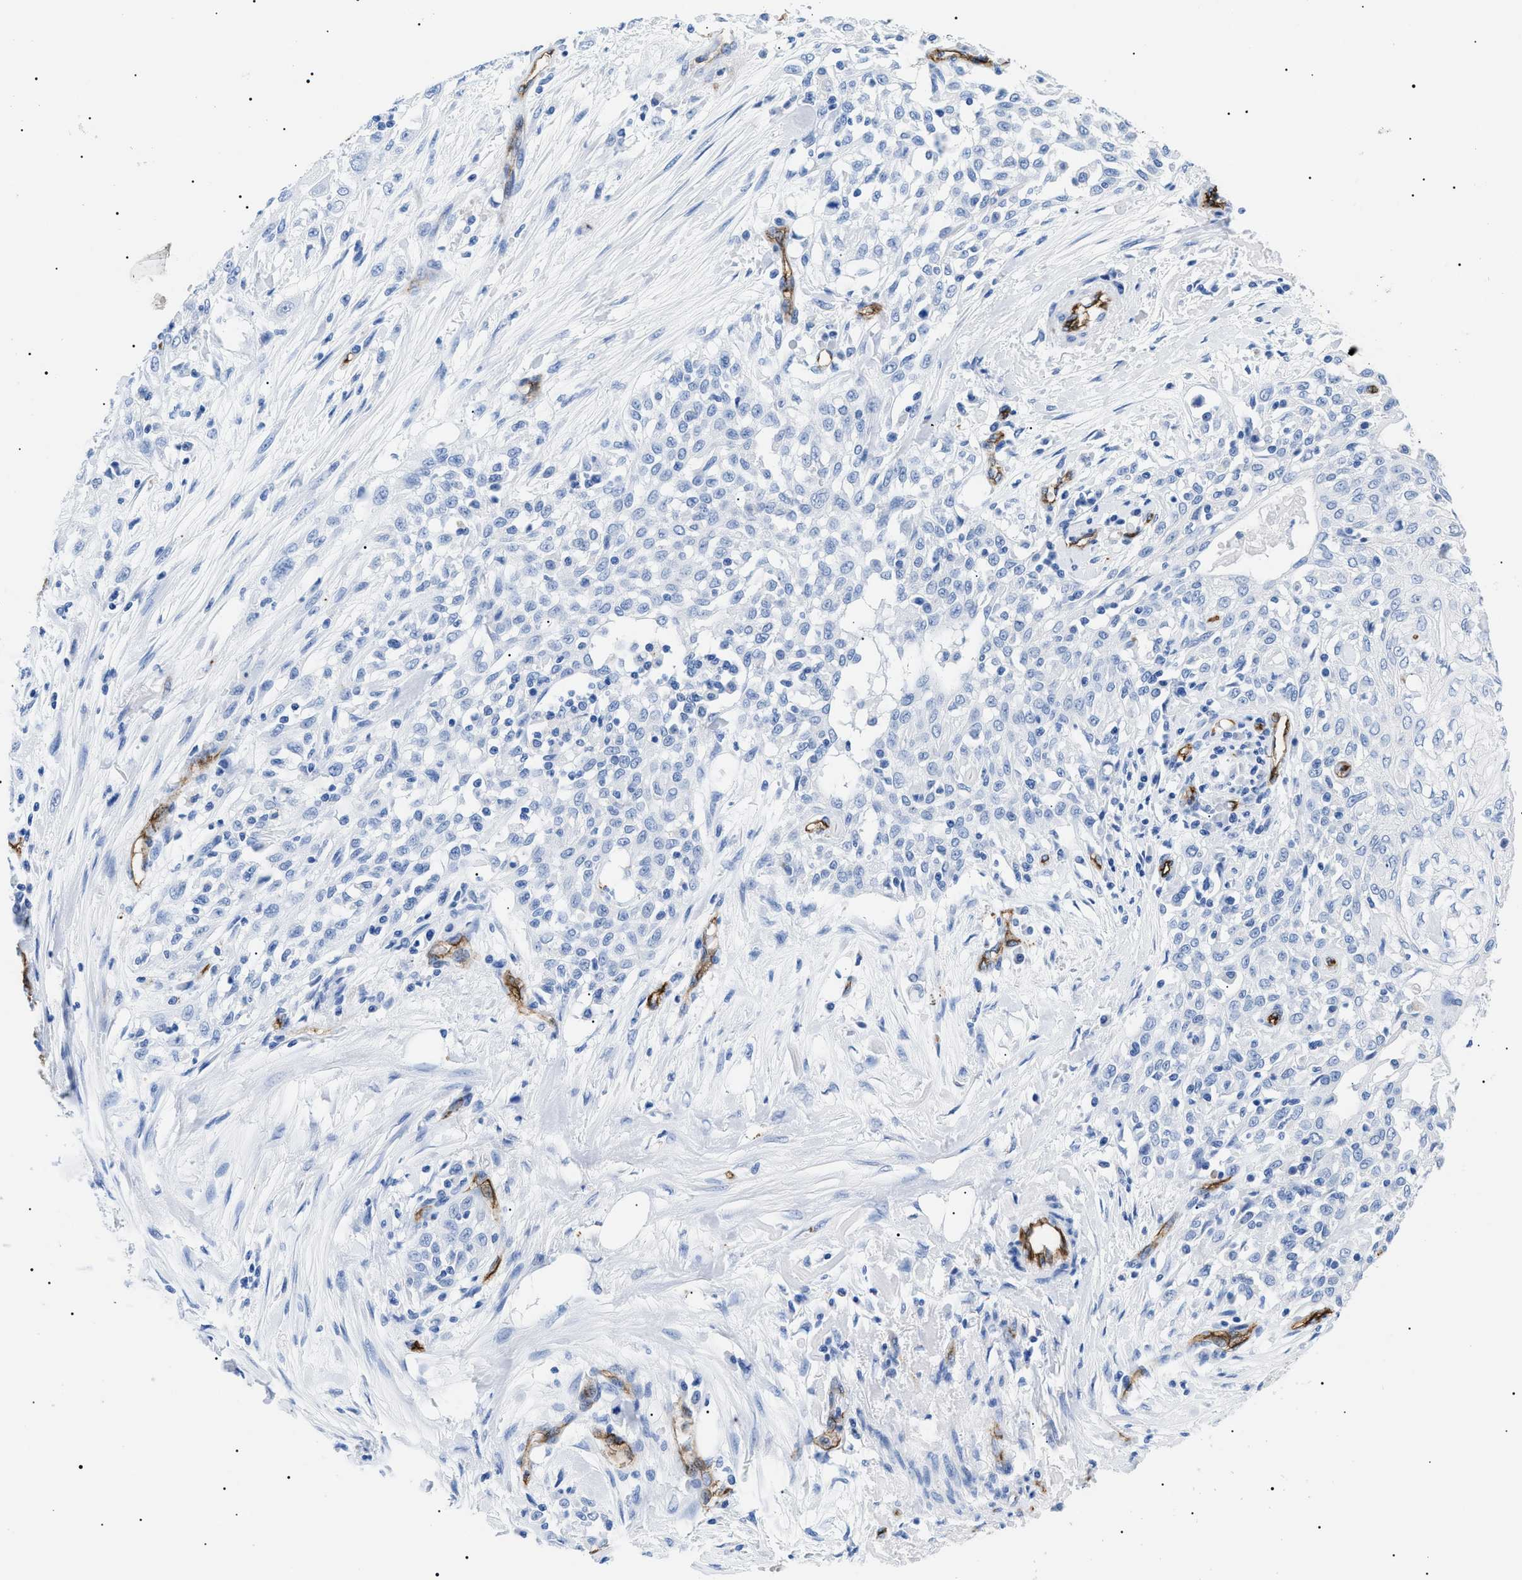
{"staining": {"intensity": "negative", "quantity": "none", "location": "none"}, "tissue": "skin cancer", "cell_type": "Tumor cells", "image_type": "cancer", "snomed": [{"axis": "morphology", "description": "Squamous cell carcinoma, NOS"}, {"axis": "morphology", "description": "Squamous cell carcinoma, metastatic, NOS"}, {"axis": "topography", "description": "Skin"}, {"axis": "topography", "description": "Lymph node"}], "caption": "A high-resolution photomicrograph shows IHC staining of metastatic squamous cell carcinoma (skin), which demonstrates no significant positivity in tumor cells.", "gene": "PODXL", "patient": {"sex": "male", "age": 75}}